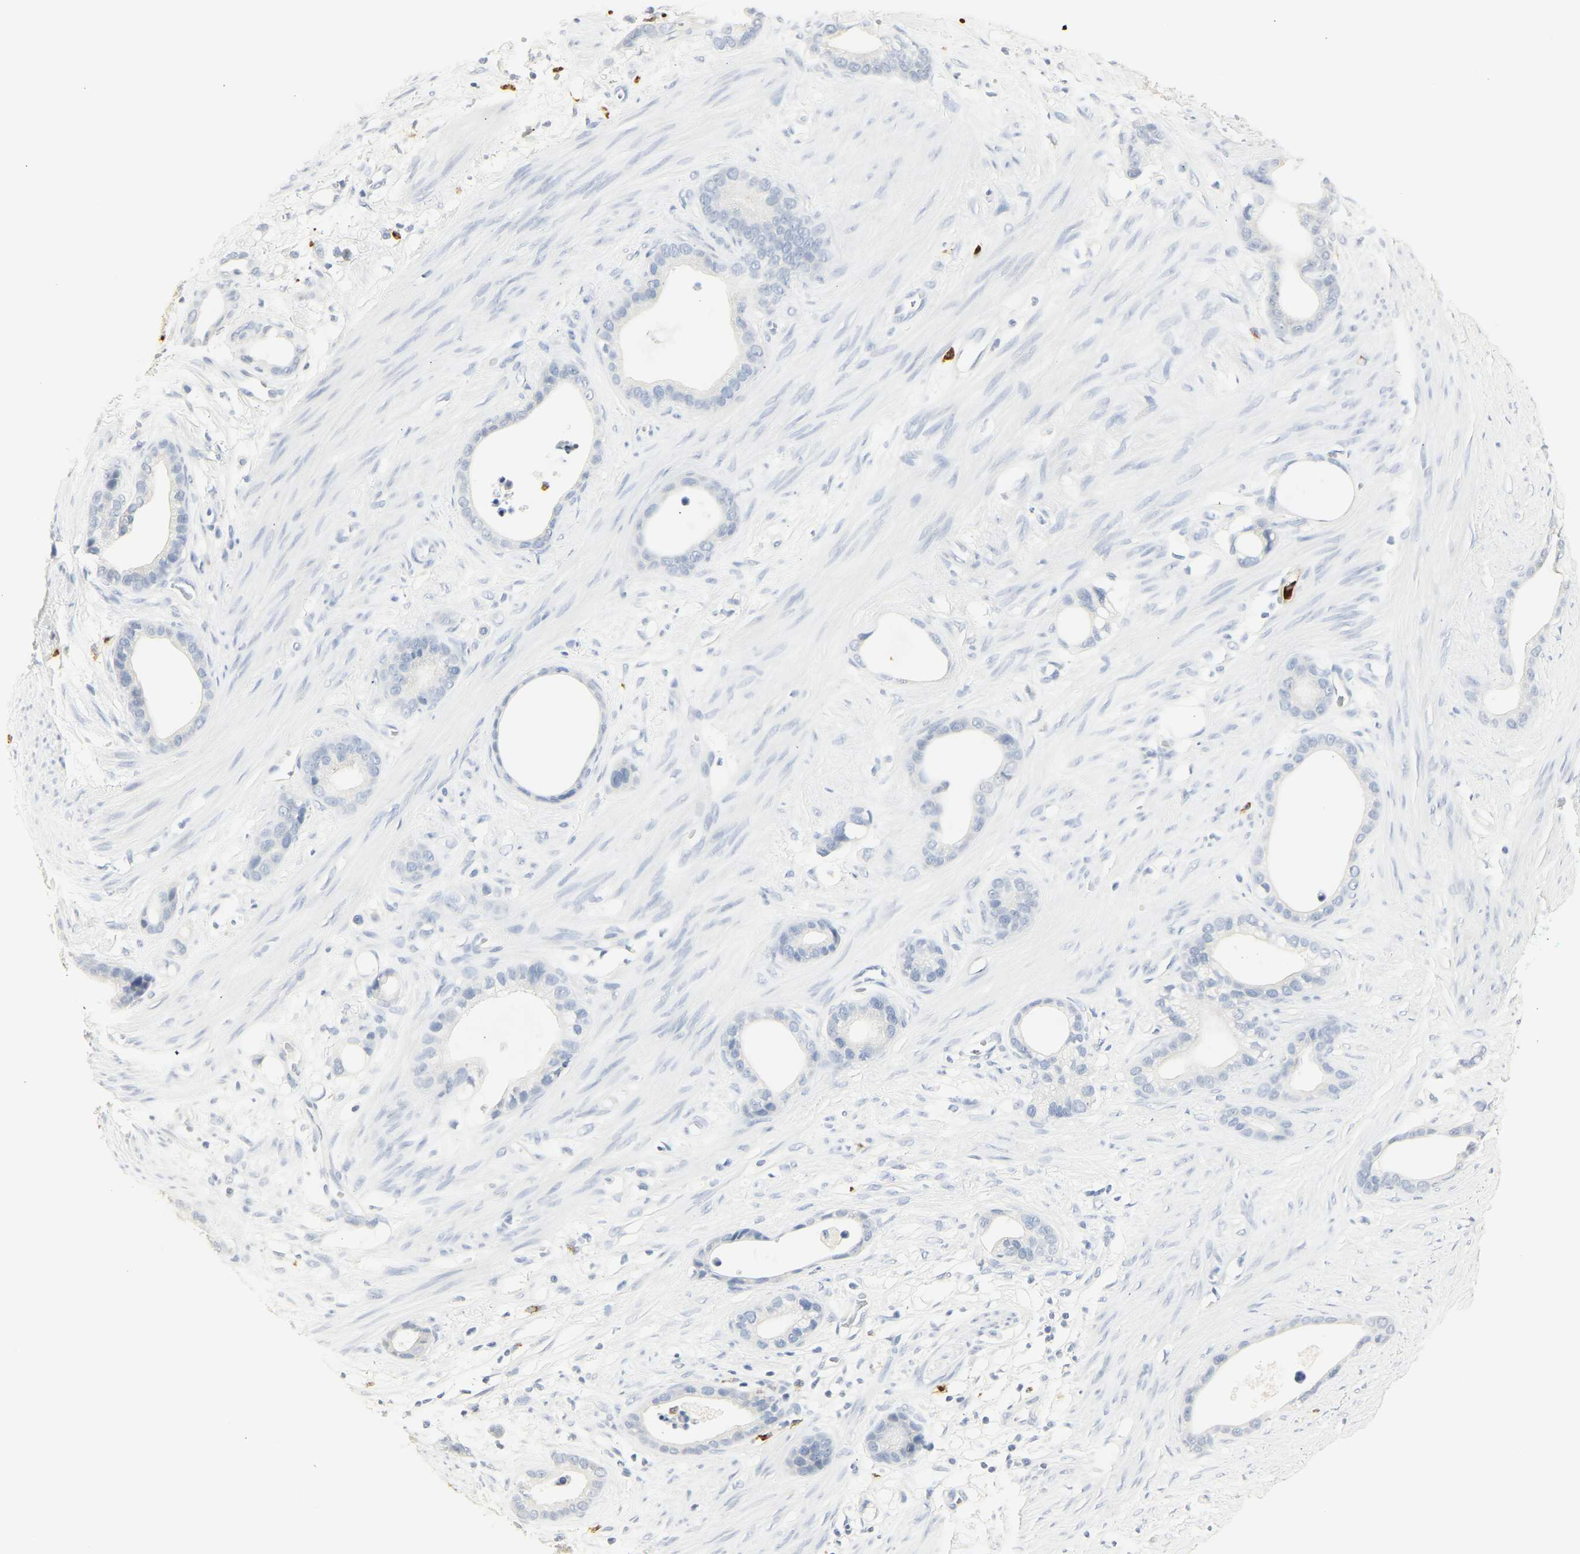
{"staining": {"intensity": "negative", "quantity": "none", "location": "none"}, "tissue": "stomach cancer", "cell_type": "Tumor cells", "image_type": "cancer", "snomed": [{"axis": "morphology", "description": "Adenocarcinoma, NOS"}, {"axis": "topography", "description": "Stomach"}], "caption": "Immunohistochemical staining of human stomach cancer displays no significant expression in tumor cells.", "gene": "MPO", "patient": {"sex": "female", "age": 75}}